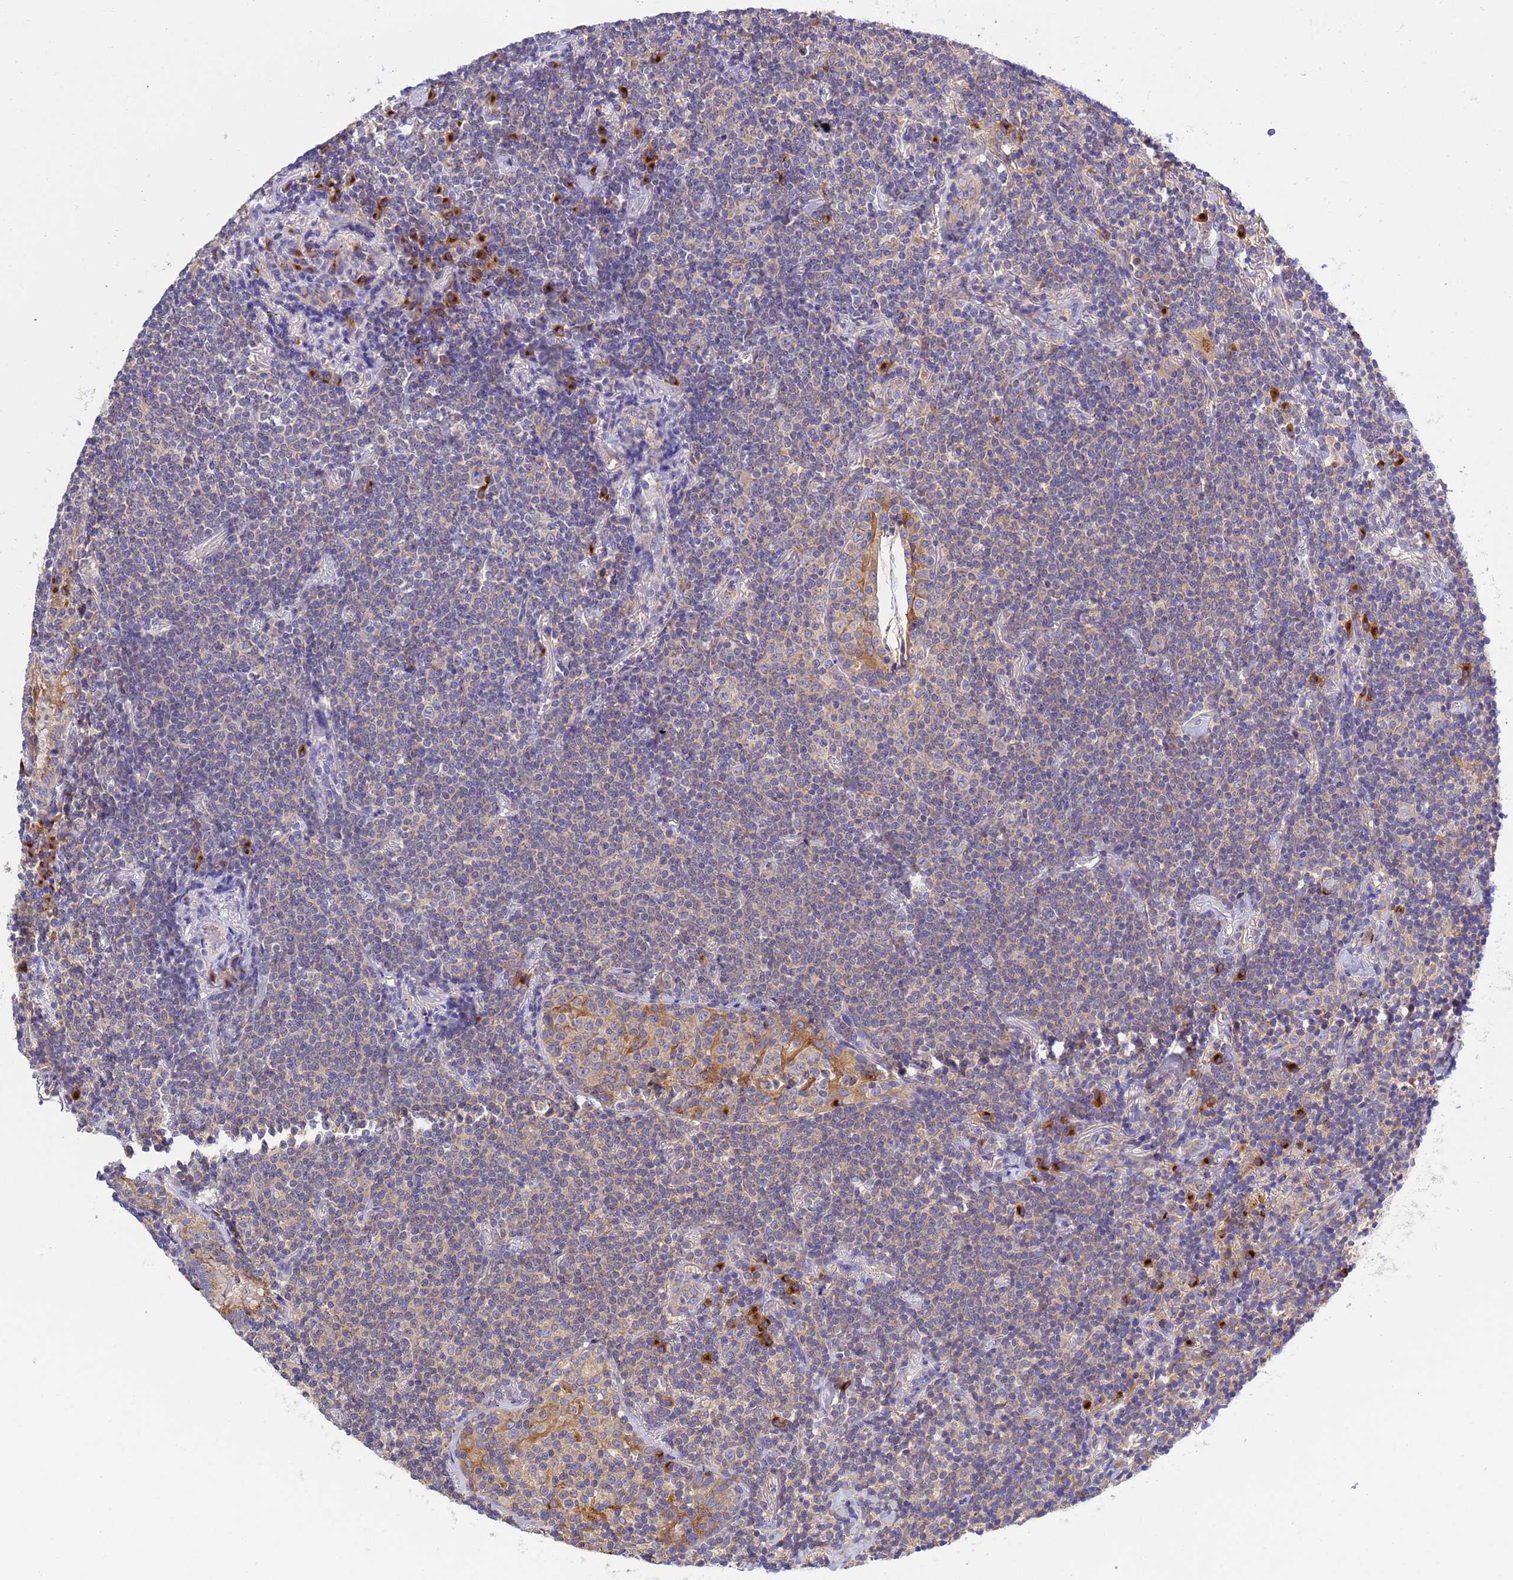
{"staining": {"intensity": "negative", "quantity": "none", "location": "none"}, "tissue": "lymphoma", "cell_type": "Tumor cells", "image_type": "cancer", "snomed": [{"axis": "morphology", "description": "Malignant lymphoma, non-Hodgkin's type, Low grade"}, {"axis": "topography", "description": "Lung"}], "caption": "DAB immunohistochemical staining of human malignant lymphoma, non-Hodgkin's type (low-grade) shows no significant staining in tumor cells.", "gene": "ANAPC1", "patient": {"sex": "female", "age": 71}}